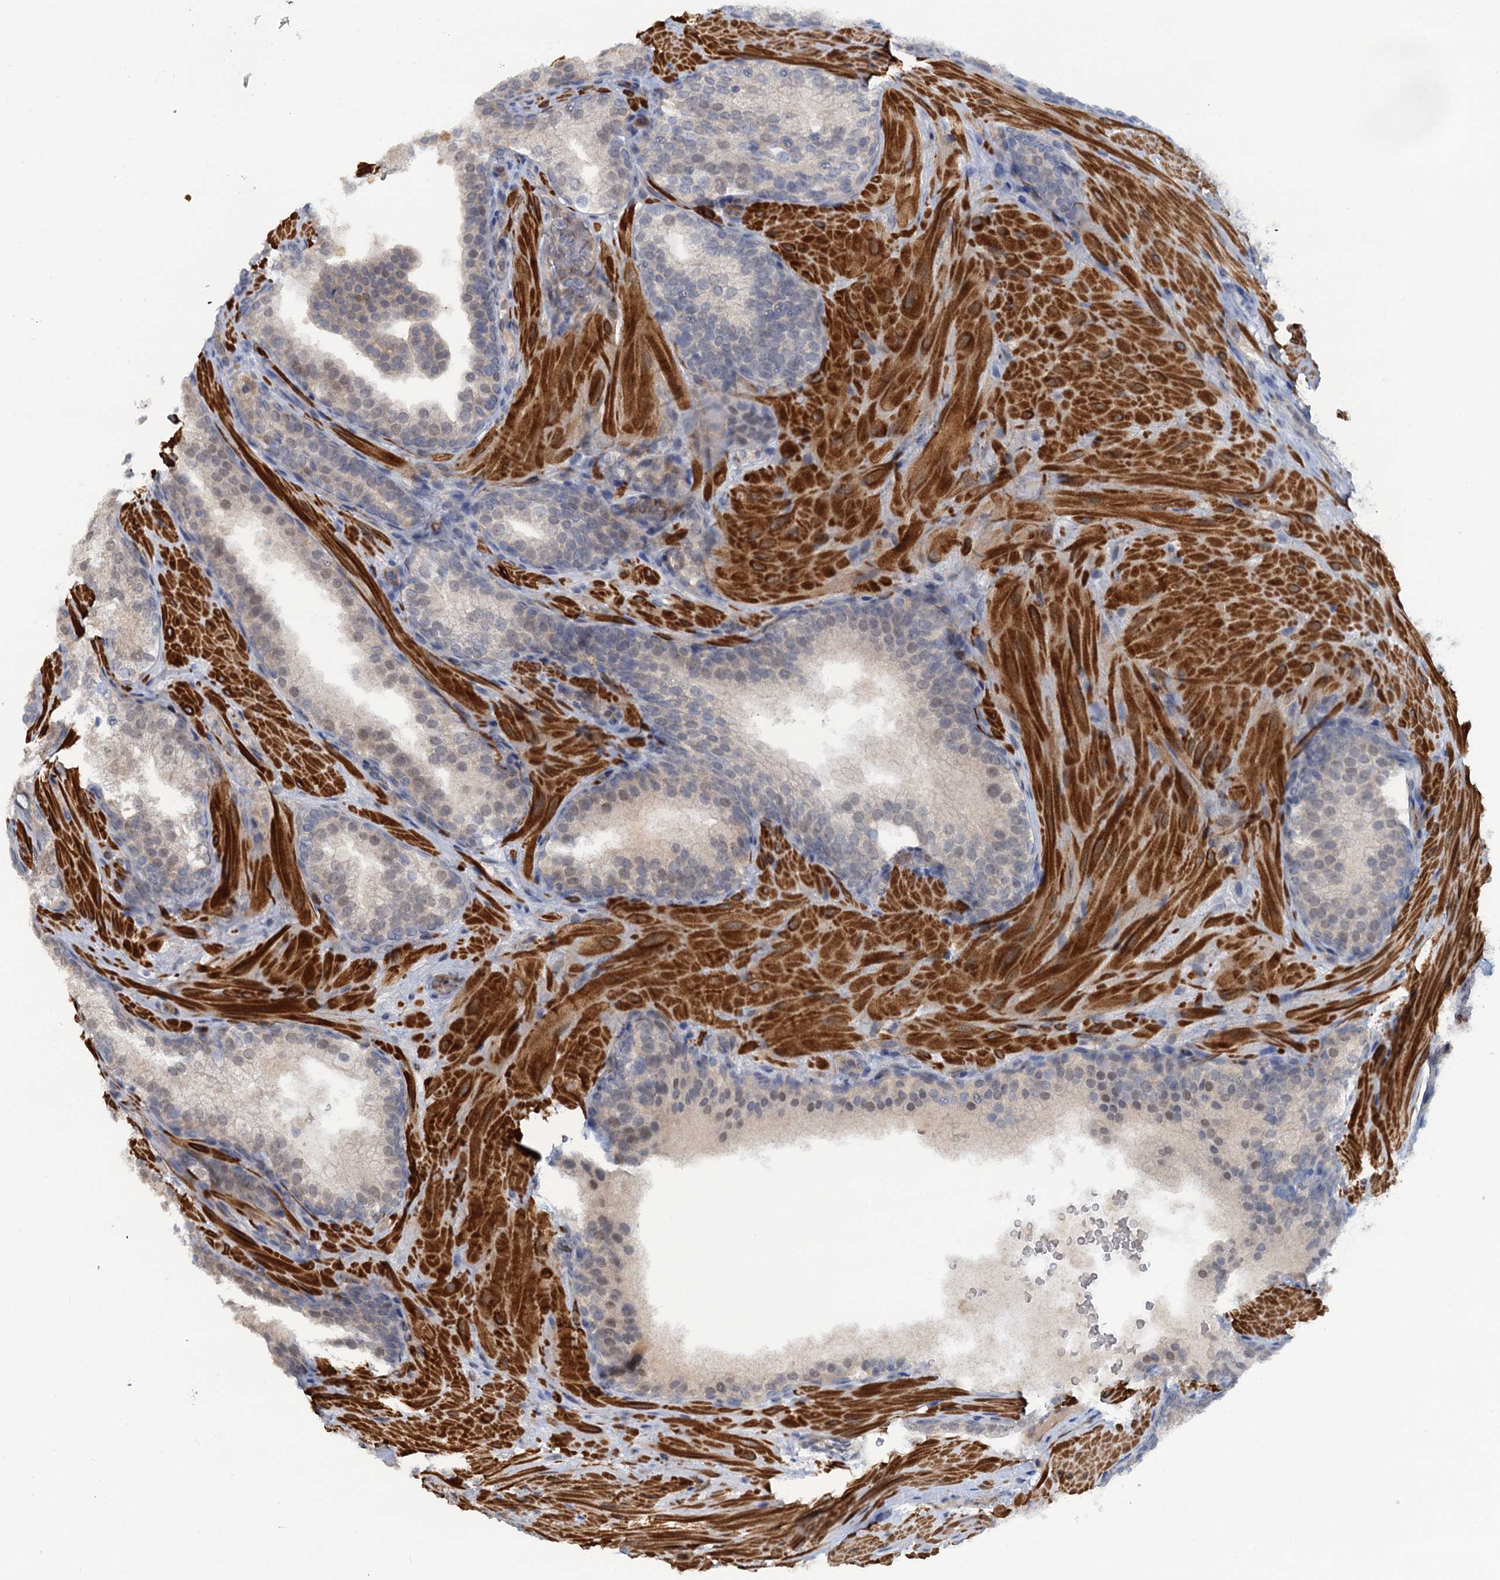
{"staining": {"intensity": "weak", "quantity": "25%-75%", "location": "nuclear"}, "tissue": "prostate cancer", "cell_type": "Tumor cells", "image_type": "cancer", "snomed": [{"axis": "morphology", "description": "Adenocarcinoma, High grade"}, {"axis": "topography", "description": "Prostate"}], "caption": "Weak nuclear protein staining is identified in about 25%-75% of tumor cells in prostate cancer.", "gene": "MYO16", "patient": {"sex": "male", "age": 60}}